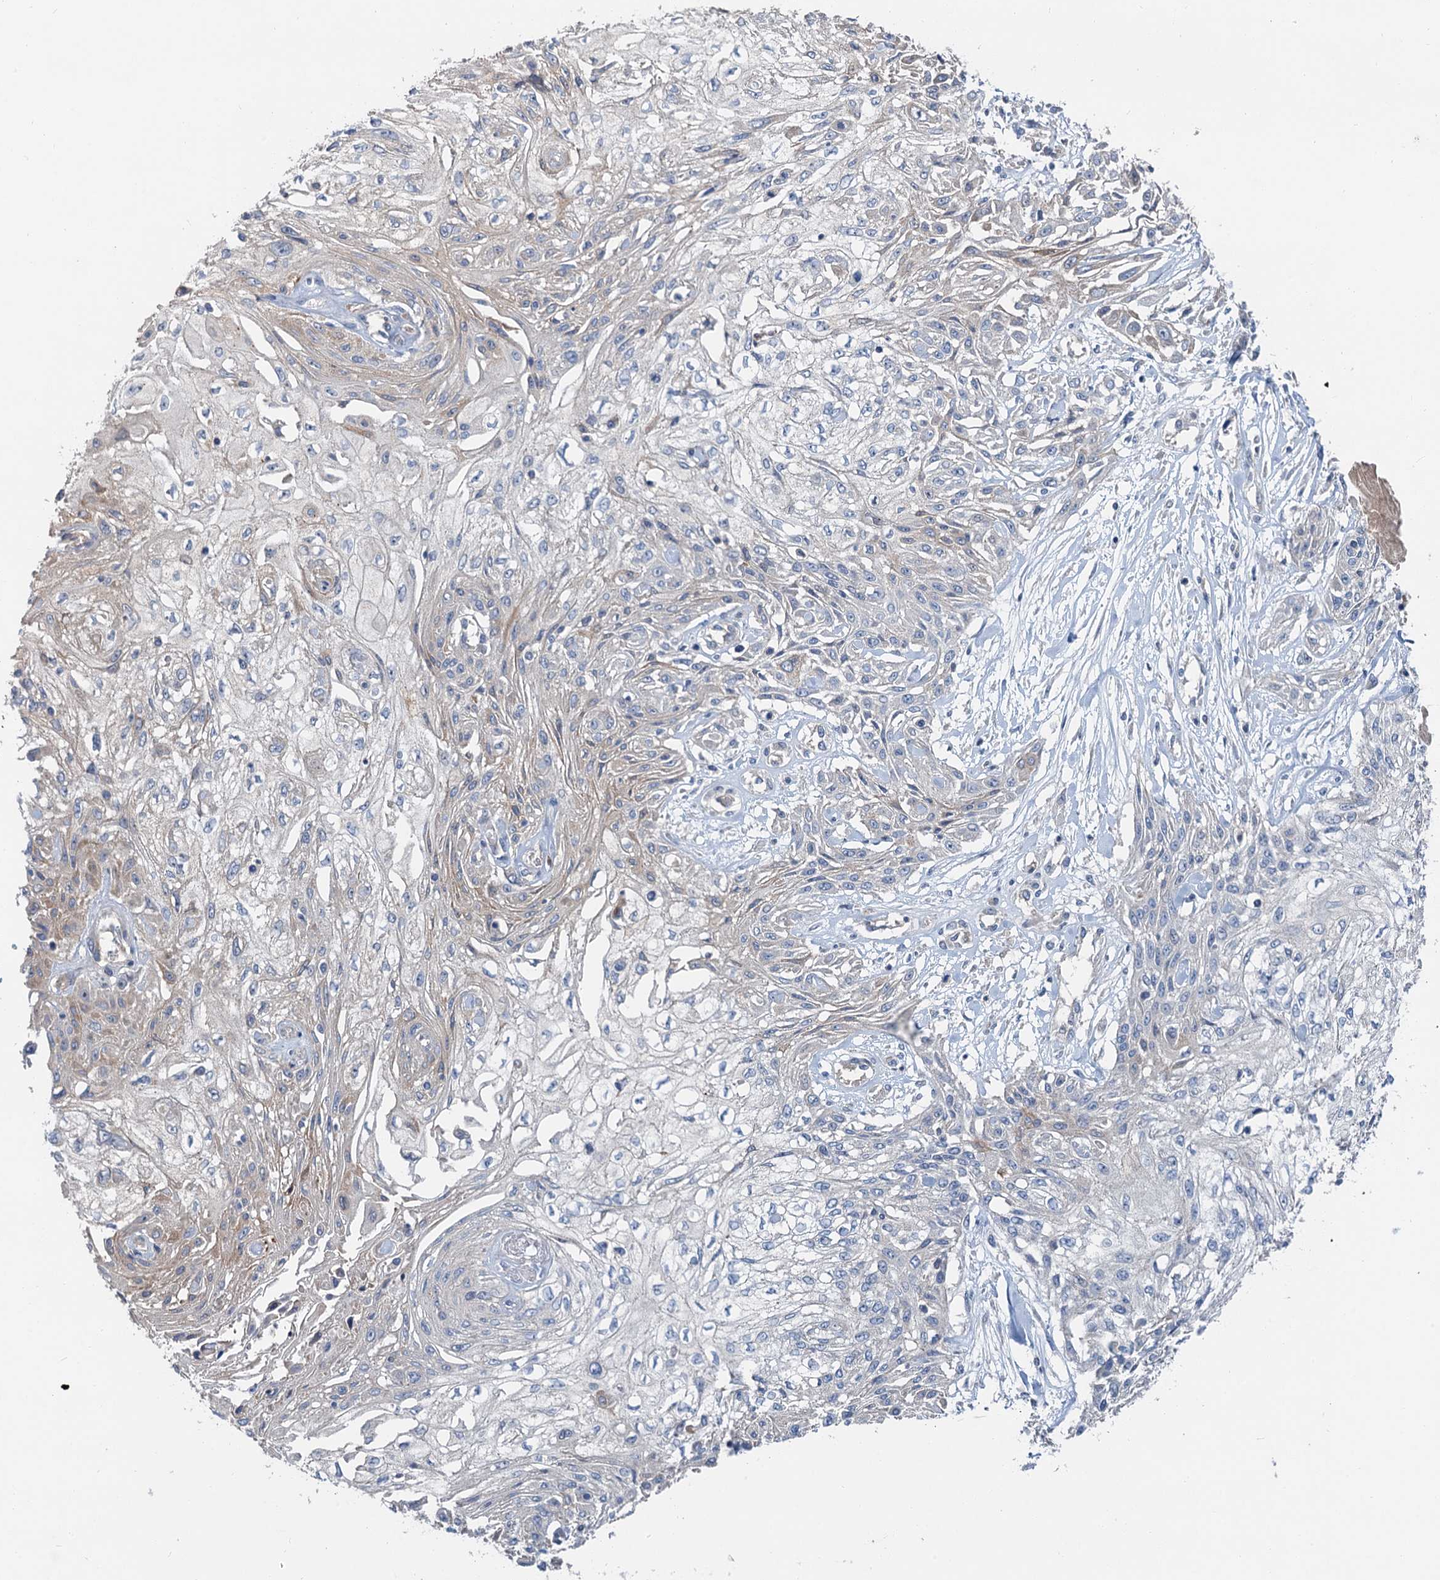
{"staining": {"intensity": "weak", "quantity": "<25%", "location": "cytoplasmic/membranous"}, "tissue": "skin cancer", "cell_type": "Tumor cells", "image_type": "cancer", "snomed": [{"axis": "morphology", "description": "Squamous cell carcinoma, NOS"}, {"axis": "morphology", "description": "Squamous cell carcinoma, metastatic, NOS"}, {"axis": "topography", "description": "Skin"}, {"axis": "topography", "description": "Lymph node"}], "caption": "This is an immunohistochemistry micrograph of skin cancer (squamous cell carcinoma). There is no expression in tumor cells.", "gene": "ANKRD26", "patient": {"sex": "male", "age": 75}}